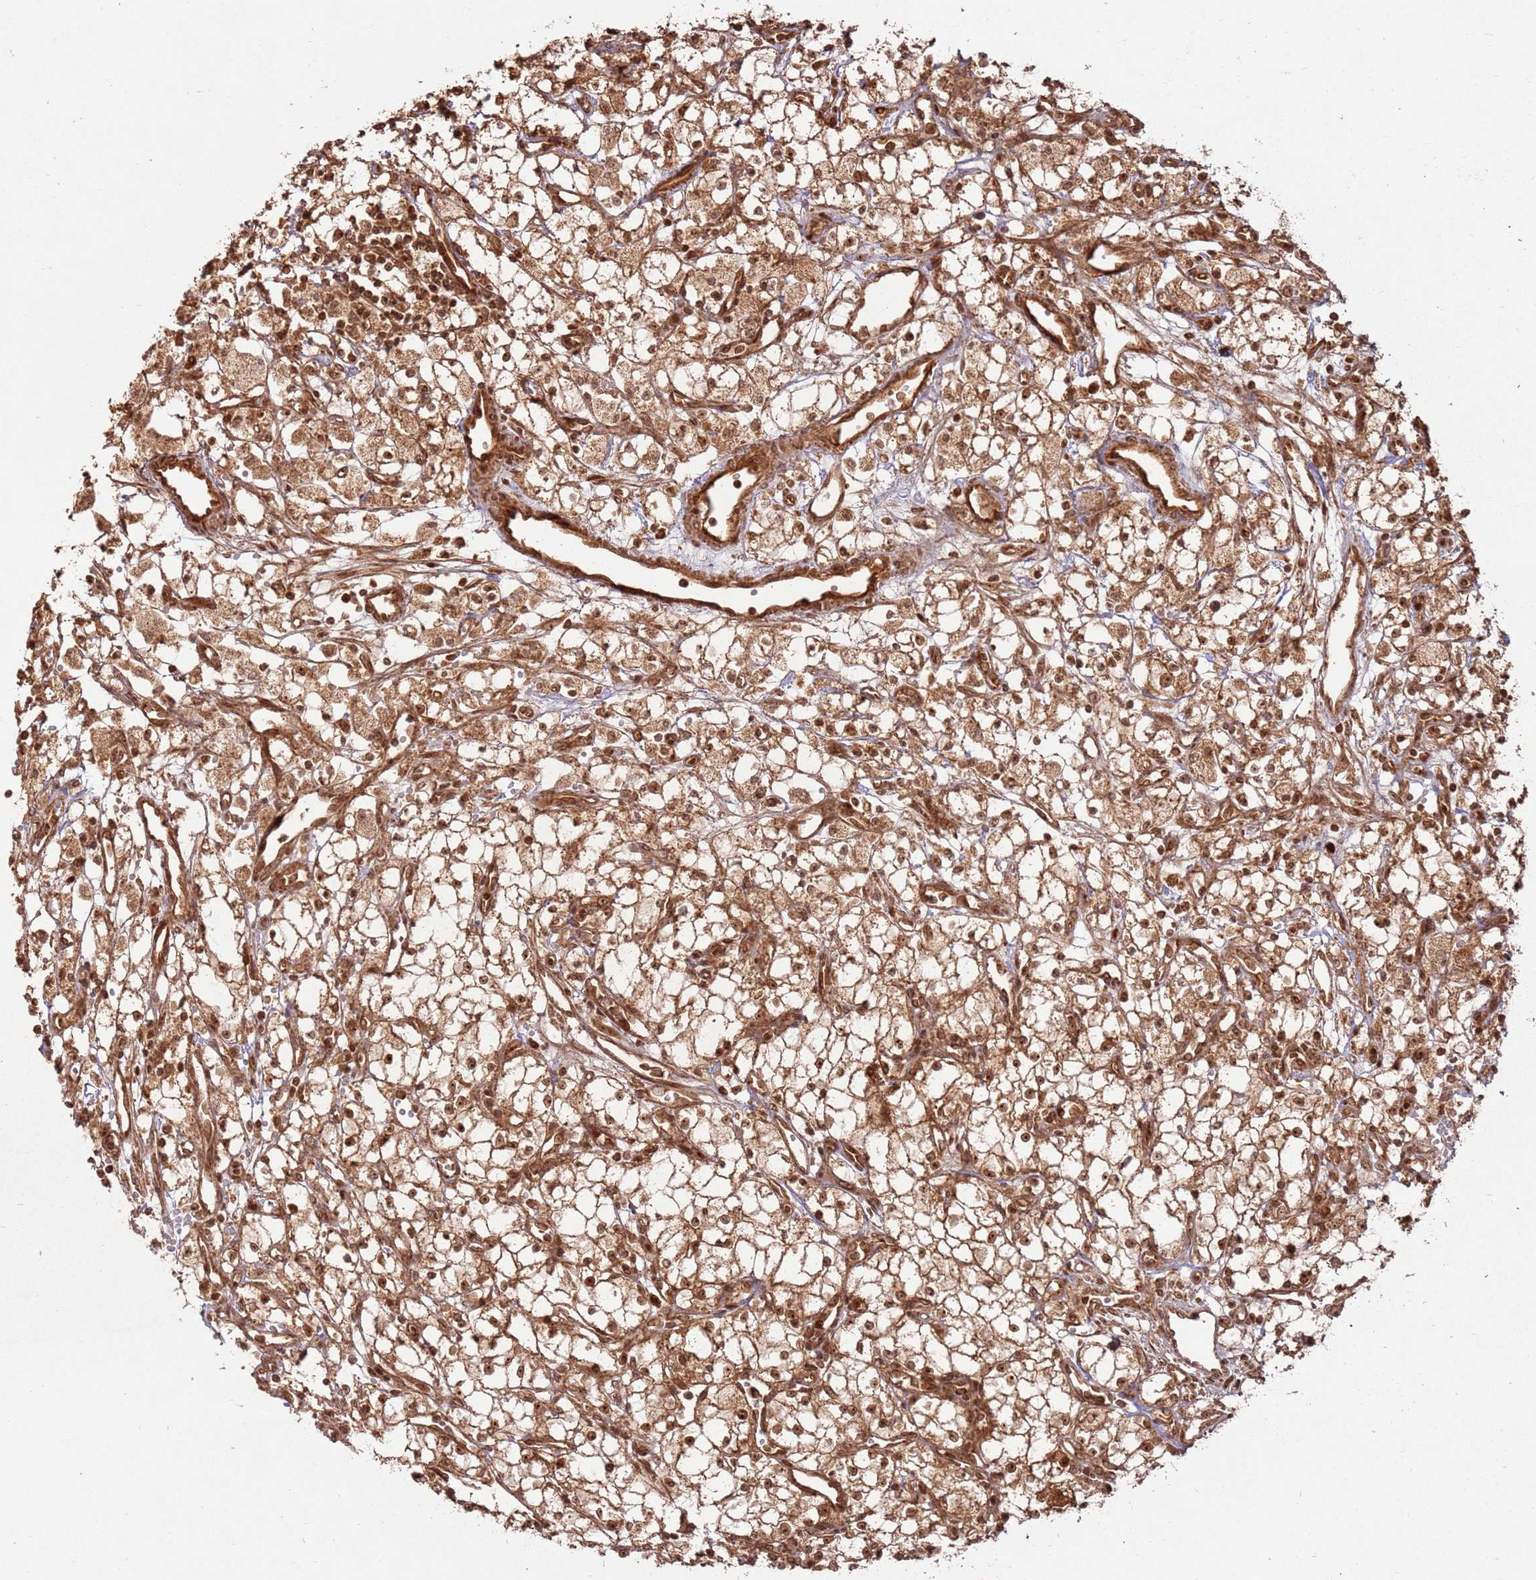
{"staining": {"intensity": "strong", "quantity": ">75%", "location": "cytoplasmic/membranous,nuclear"}, "tissue": "renal cancer", "cell_type": "Tumor cells", "image_type": "cancer", "snomed": [{"axis": "morphology", "description": "Adenocarcinoma, NOS"}, {"axis": "topography", "description": "Kidney"}], "caption": "Renal cancer stained with a protein marker shows strong staining in tumor cells.", "gene": "TBC1D13", "patient": {"sex": "male", "age": 59}}